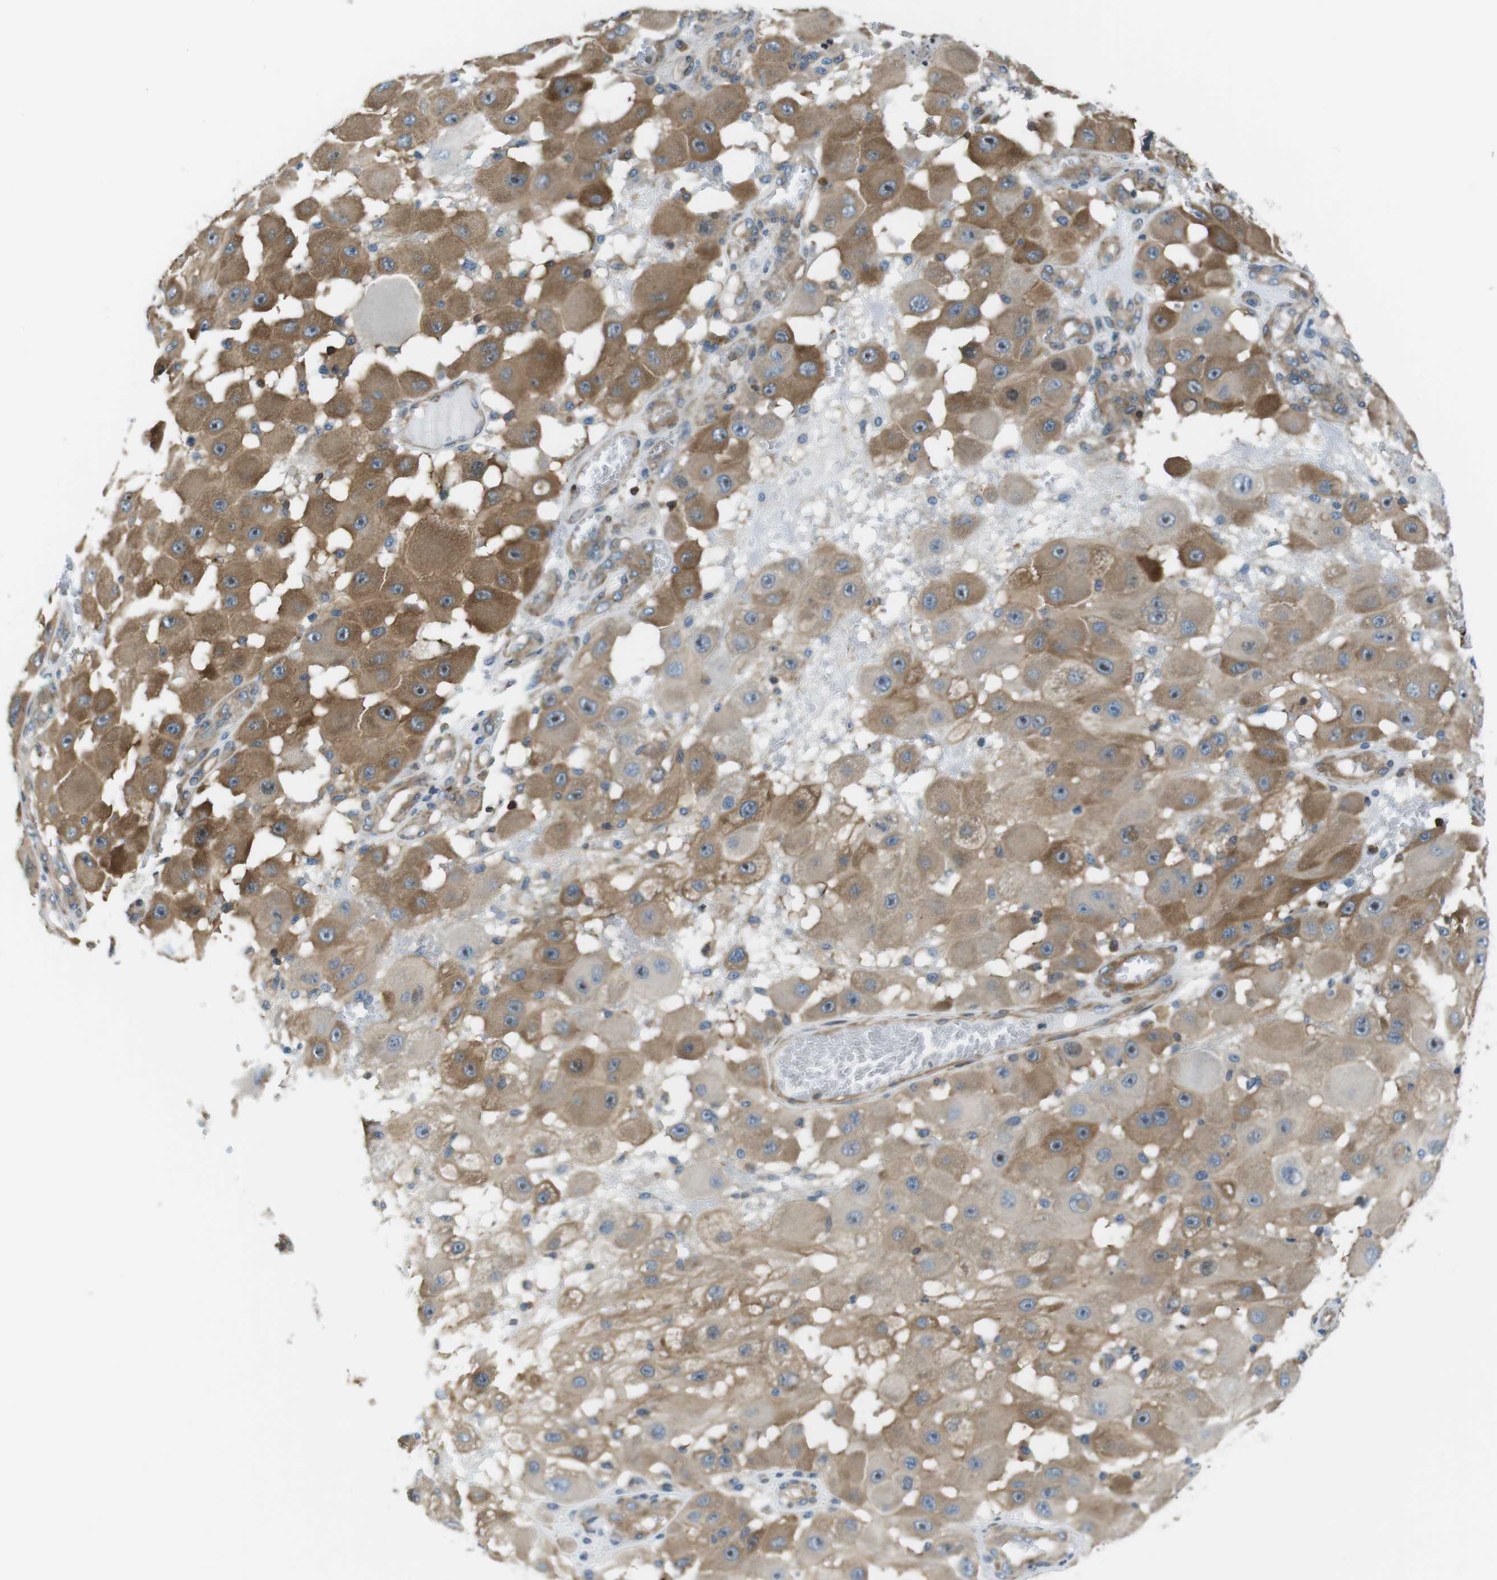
{"staining": {"intensity": "moderate", "quantity": ">75%", "location": "cytoplasmic/membranous"}, "tissue": "melanoma", "cell_type": "Tumor cells", "image_type": "cancer", "snomed": [{"axis": "morphology", "description": "Malignant melanoma, NOS"}, {"axis": "topography", "description": "Skin"}], "caption": "The histopathology image demonstrates immunohistochemical staining of malignant melanoma. There is moderate cytoplasmic/membranous positivity is appreciated in about >75% of tumor cells.", "gene": "TES", "patient": {"sex": "female", "age": 81}}